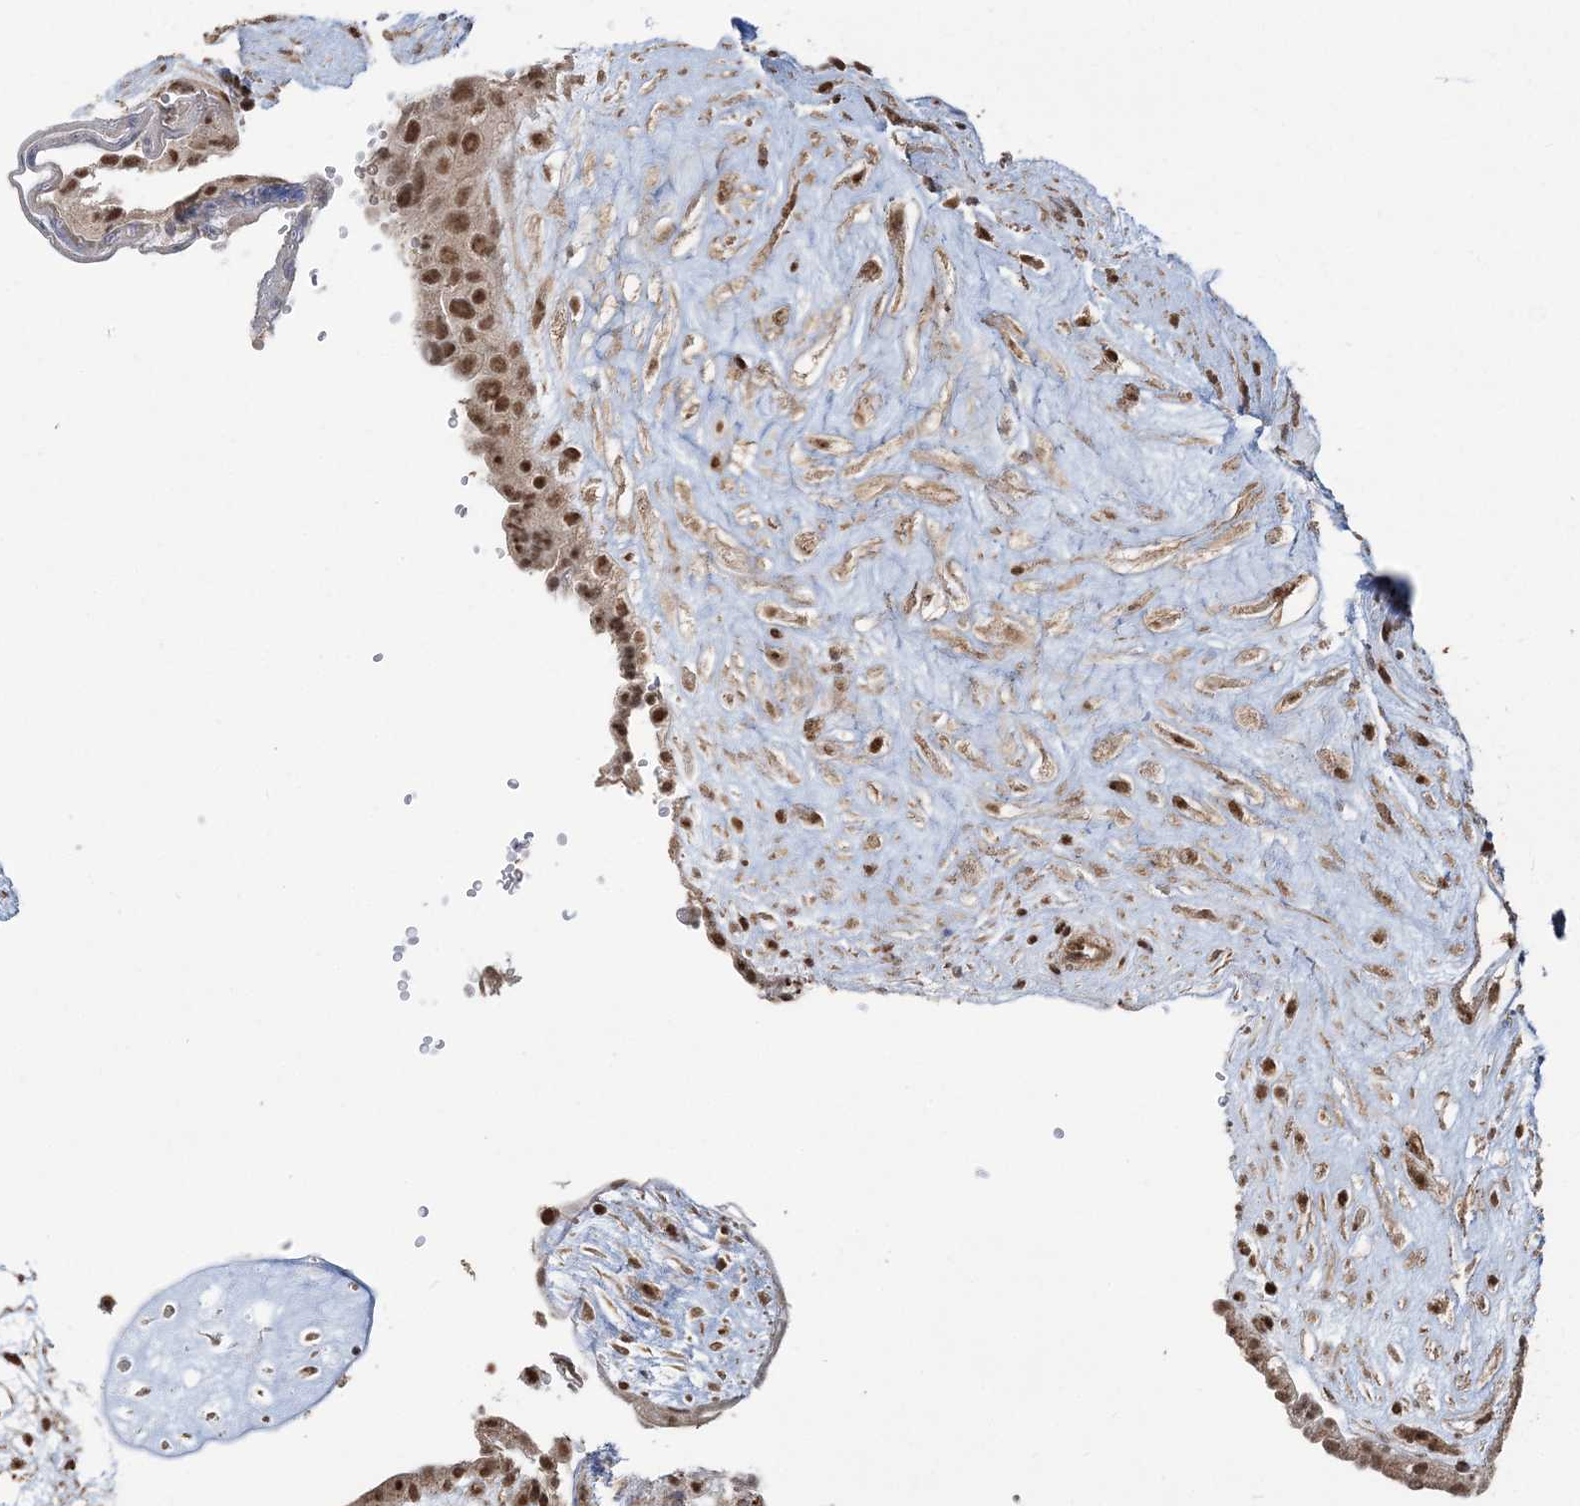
{"staining": {"intensity": "moderate", "quantity": ">75%", "location": "cytoplasmic/membranous,nuclear"}, "tissue": "placenta", "cell_type": "Decidual cells", "image_type": "normal", "snomed": [{"axis": "morphology", "description": "Normal tissue, NOS"}, {"axis": "topography", "description": "Placenta"}], "caption": "This photomicrograph shows immunohistochemistry staining of unremarkable human placenta, with medium moderate cytoplasmic/membranous,nuclear expression in about >75% of decidual cells.", "gene": "ZNF839", "patient": {"sex": "female", "age": 18}}